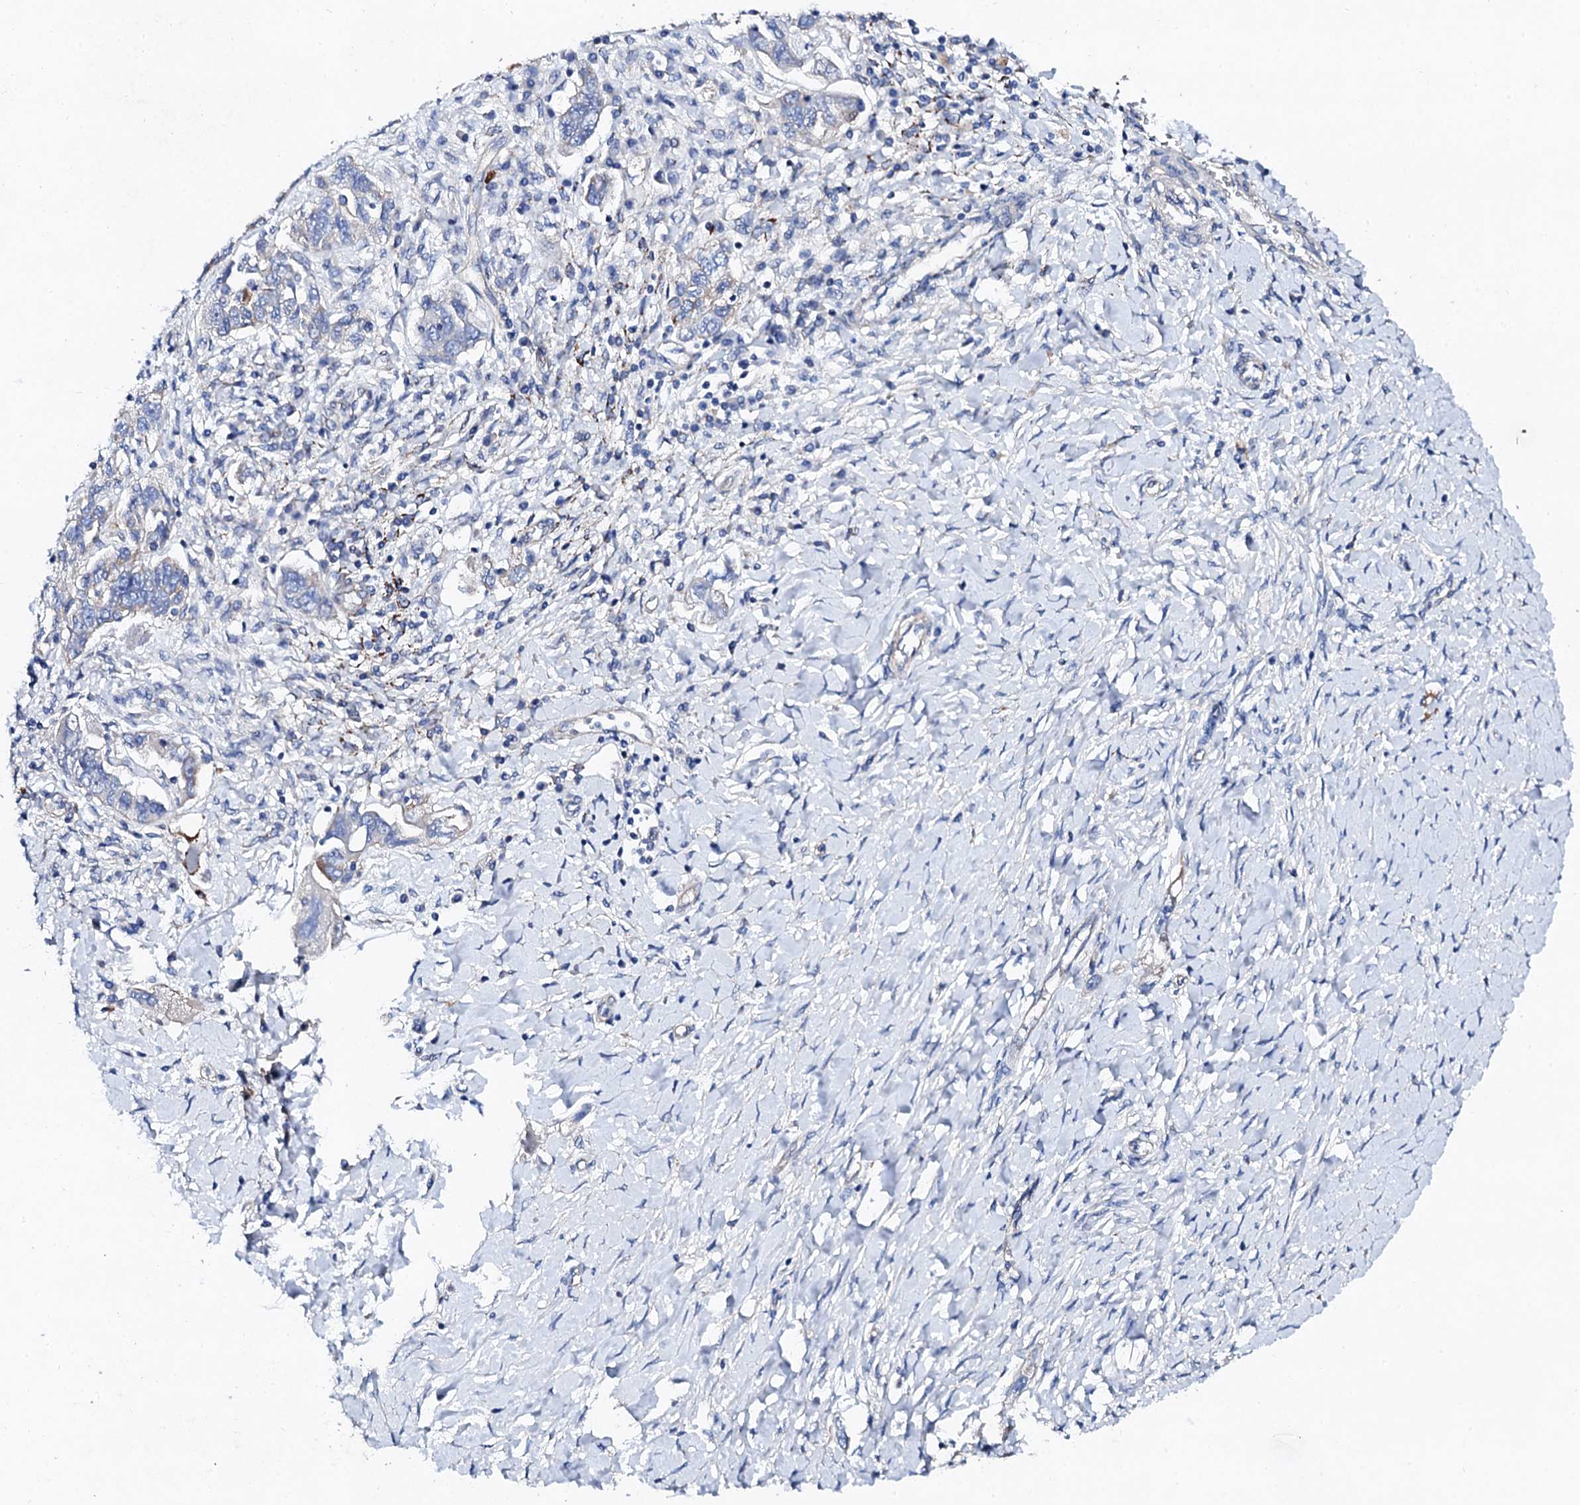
{"staining": {"intensity": "negative", "quantity": "none", "location": "none"}, "tissue": "ovarian cancer", "cell_type": "Tumor cells", "image_type": "cancer", "snomed": [{"axis": "morphology", "description": "Carcinoma, NOS"}, {"axis": "morphology", "description": "Cystadenocarcinoma, serous, NOS"}, {"axis": "topography", "description": "Ovary"}], "caption": "Image shows no significant protein staining in tumor cells of ovarian cancer (serous cystadenocarcinoma).", "gene": "KLHL32", "patient": {"sex": "female", "age": 69}}